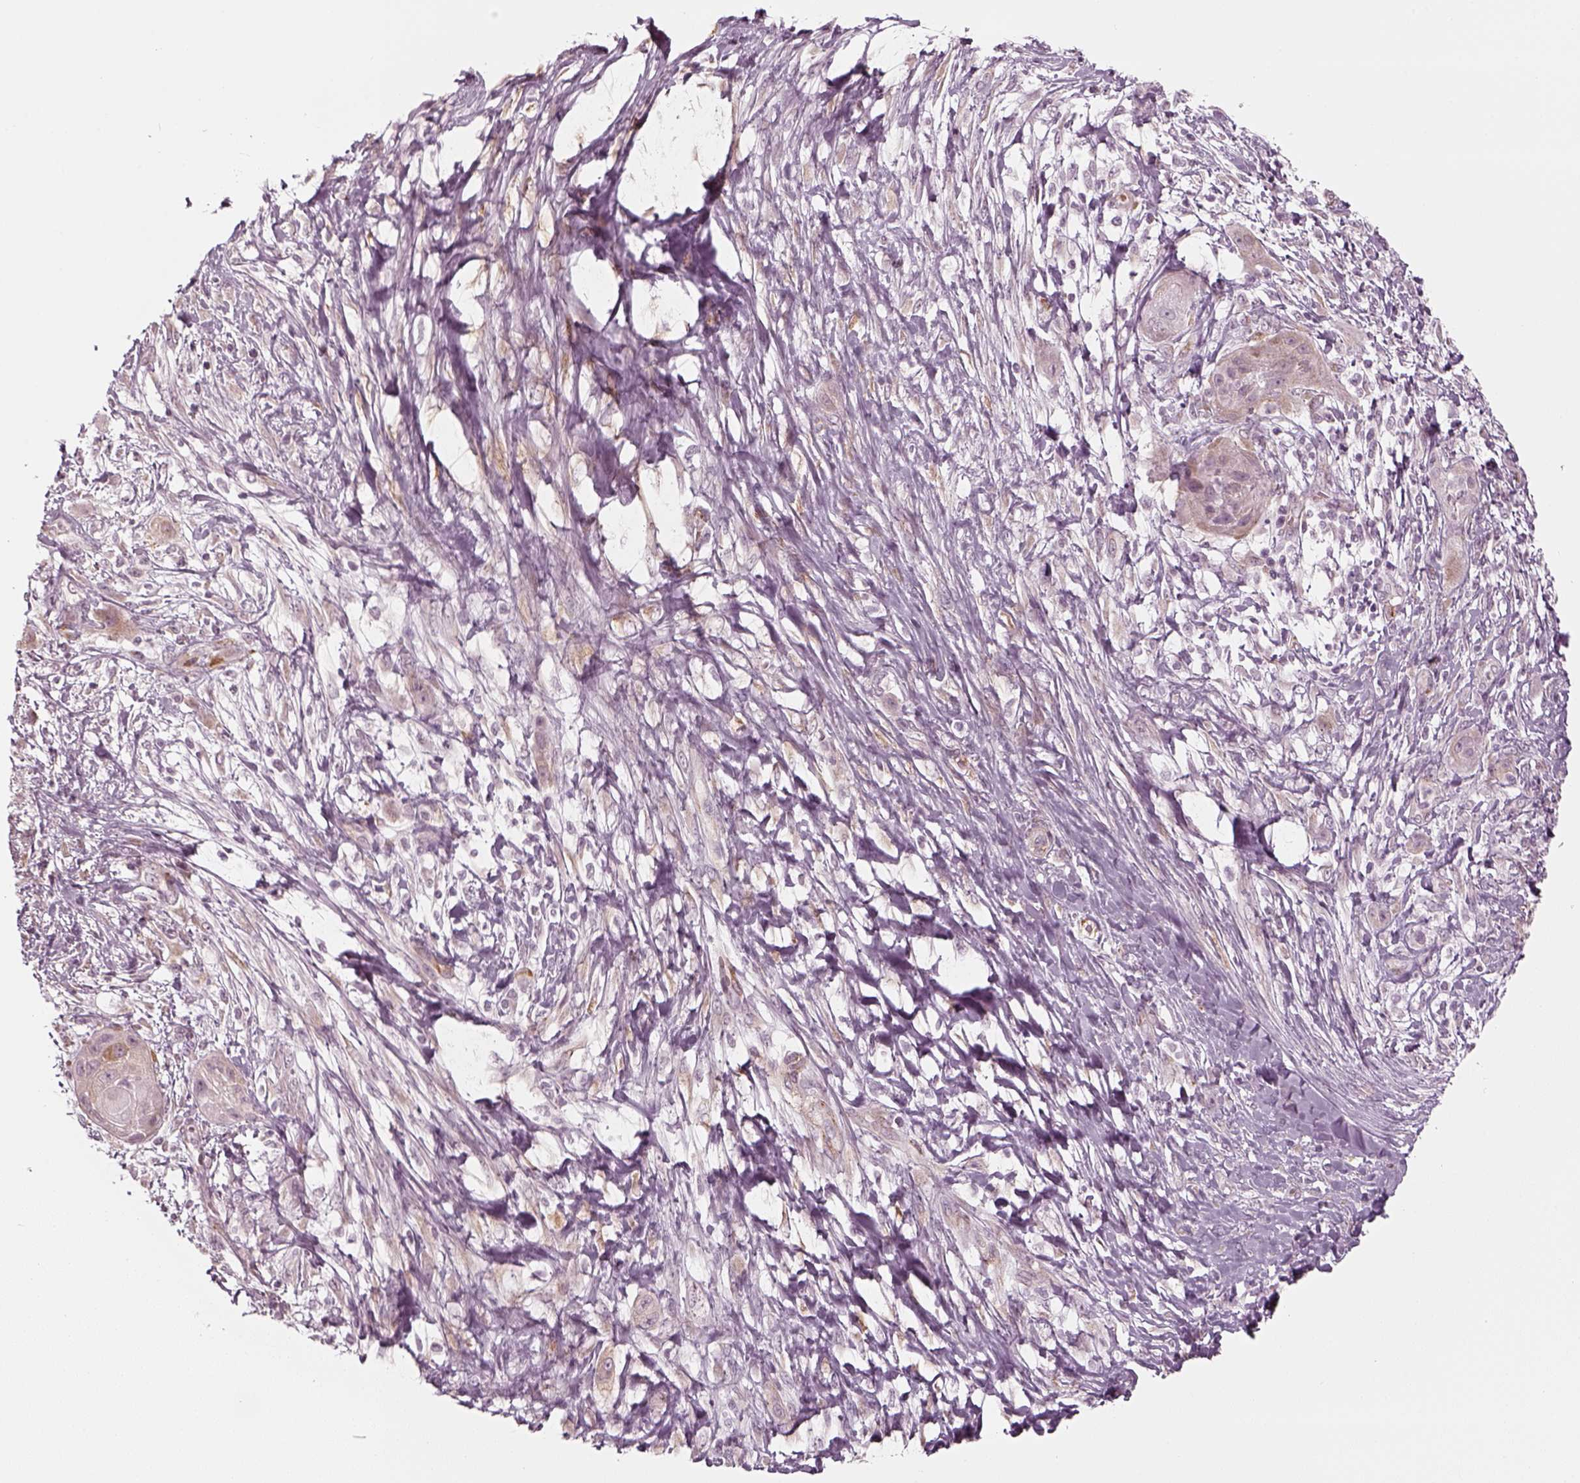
{"staining": {"intensity": "negative", "quantity": "none", "location": "none"}, "tissue": "skin cancer", "cell_type": "Tumor cells", "image_type": "cancer", "snomed": [{"axis": "morphology", "description": "Squamous cell carcinoma, NOS"}, {"axis": "topography", "description": "Skin"}], "caption": "DAB immunohistochemical staining of skin cancer (squamous cell carcinoma) reveals no significant positivity in tumor cells.", "gene": "LAMB2", "patient": {"sex": "male", "age": 62}}